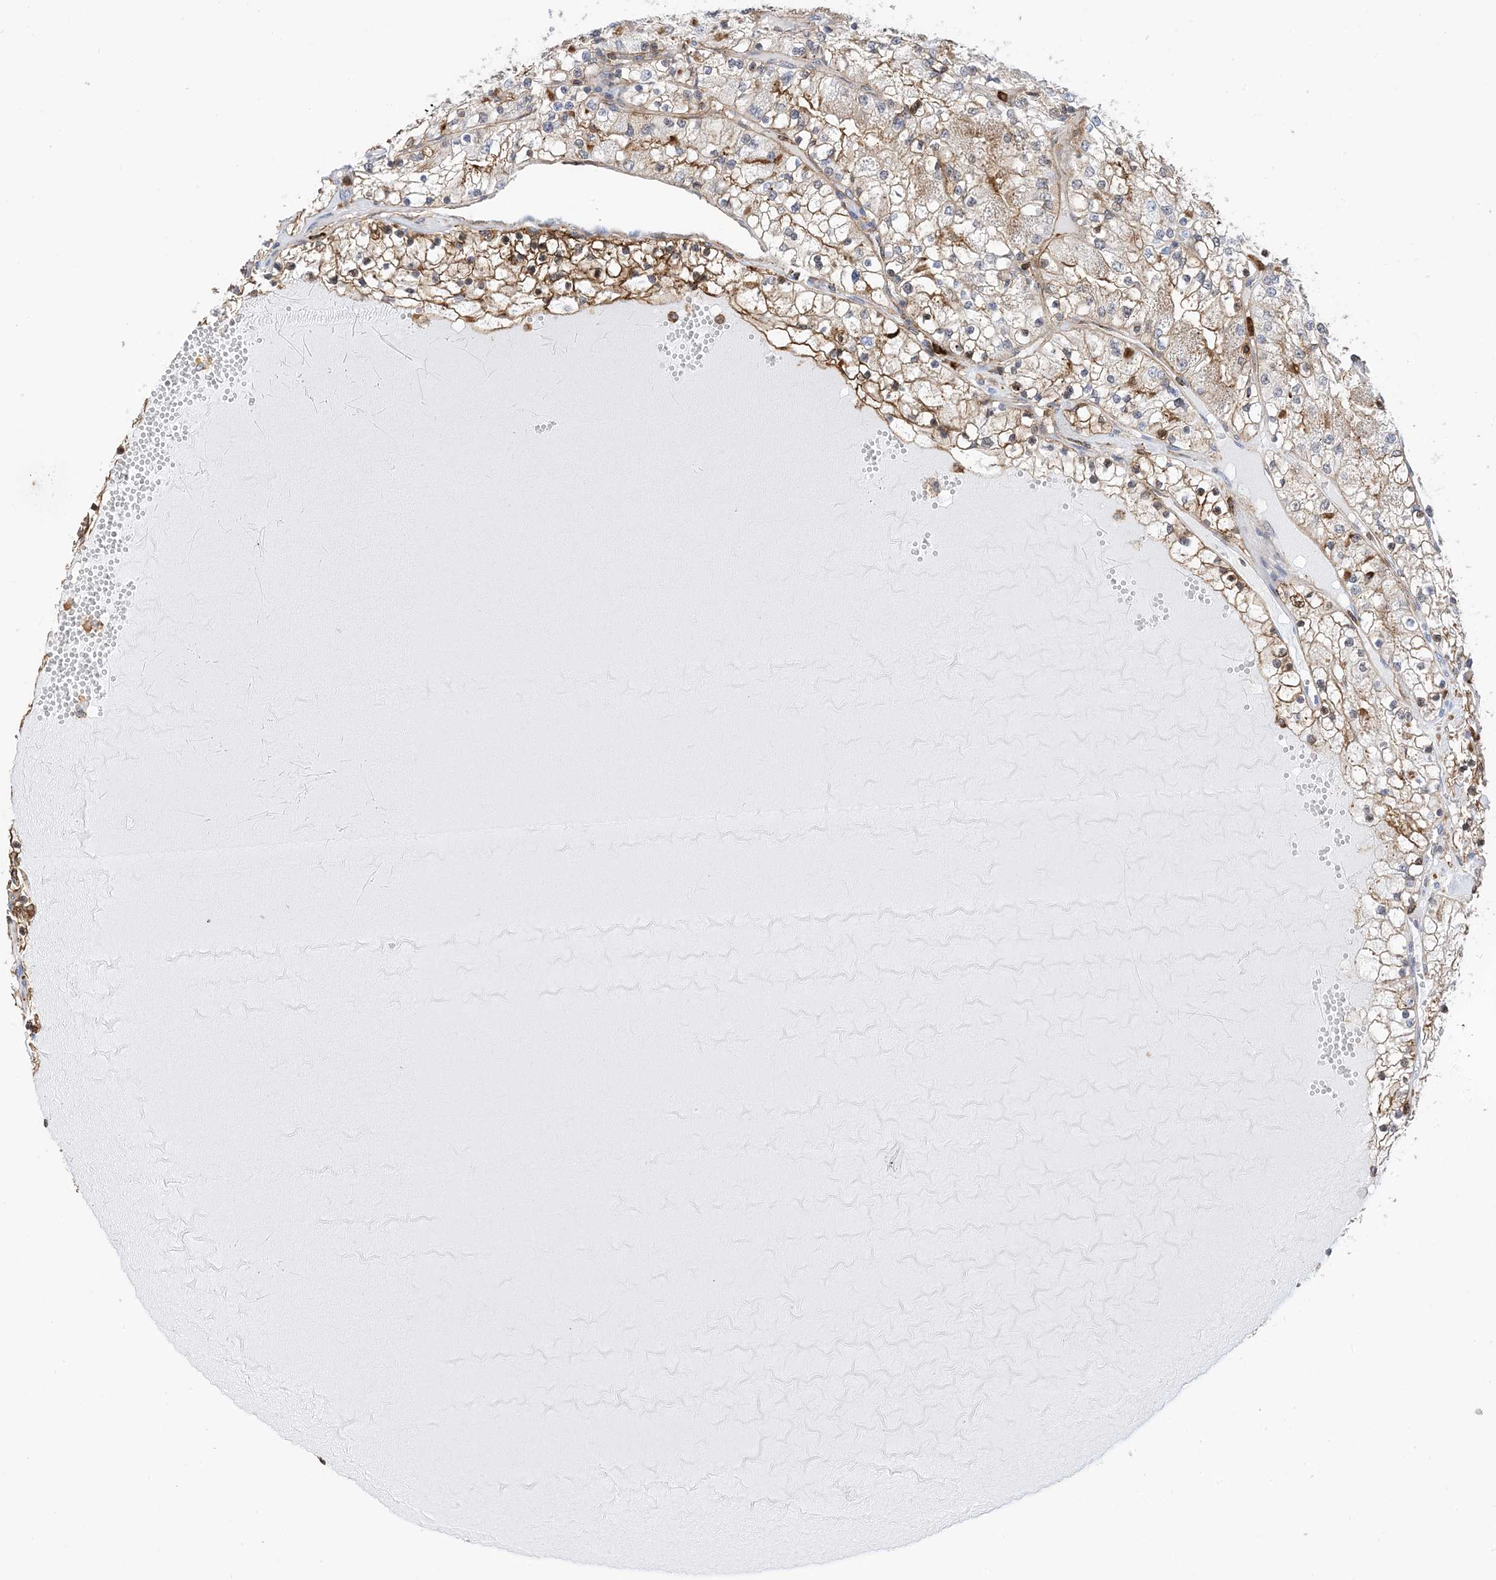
{"staining": {"intensity": "moderate", "quantity": ">75%", "location": "cytoplasmic/membranous"}, "tissue": "renal cancer", "cell_type": "Tumor cells", "image_type": "cancer", "snomed": [{"axis": "morphology", "description": "Normal tissue, NOS"}, {"axis": "morphology", "description": "Adenocarcinoma, NOS"}, {"axis": "topography", "description": "Kidney"}], "caption": "Immunohistochemical staining of renal adenocarcinoma exhibits medium levels of moderate cytoplasmic/membranous protein expression in about >75% of tumor cells.", "gene": "ANXA1", "patient": {"sex": "male", "age": 68}}